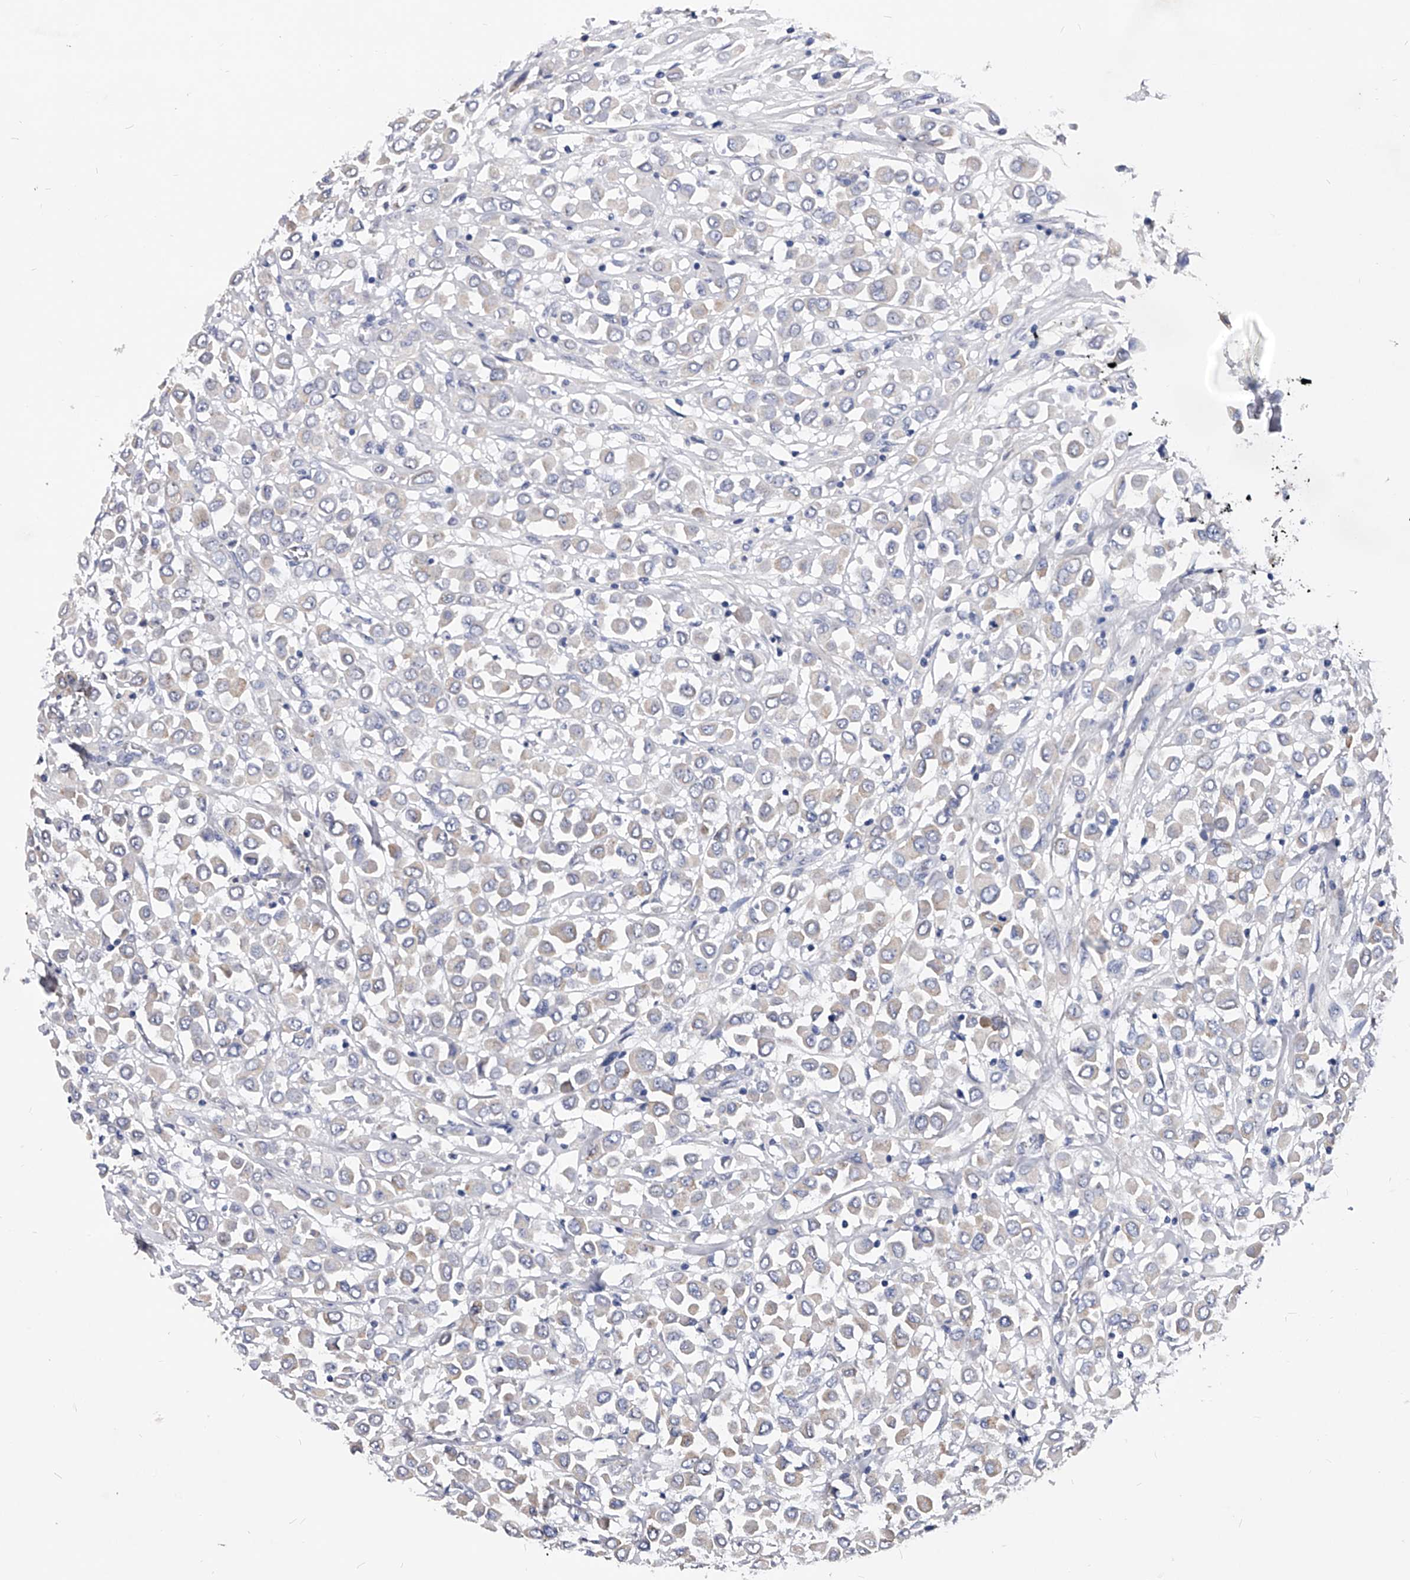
{"staining": {"intensity": "weak", "quantity": "<25%", "location": "cytoplasmic/membranous"}, "tissue": "breast cancer", "cell_type": "Tumor cells", "image_type": "cancer", "snomed": [{"axis": "morphology", "description": "Duct carcinoma"}, {"axis": "topography", "description": "Breast"}], "caption": "Immunohistochemical staining of human infiltrating ductal carcinoma (breast) shows no significant positivity in tumor cells.", "gene": "ZNF529", "patient": {"sex": "female", "age": 61}}